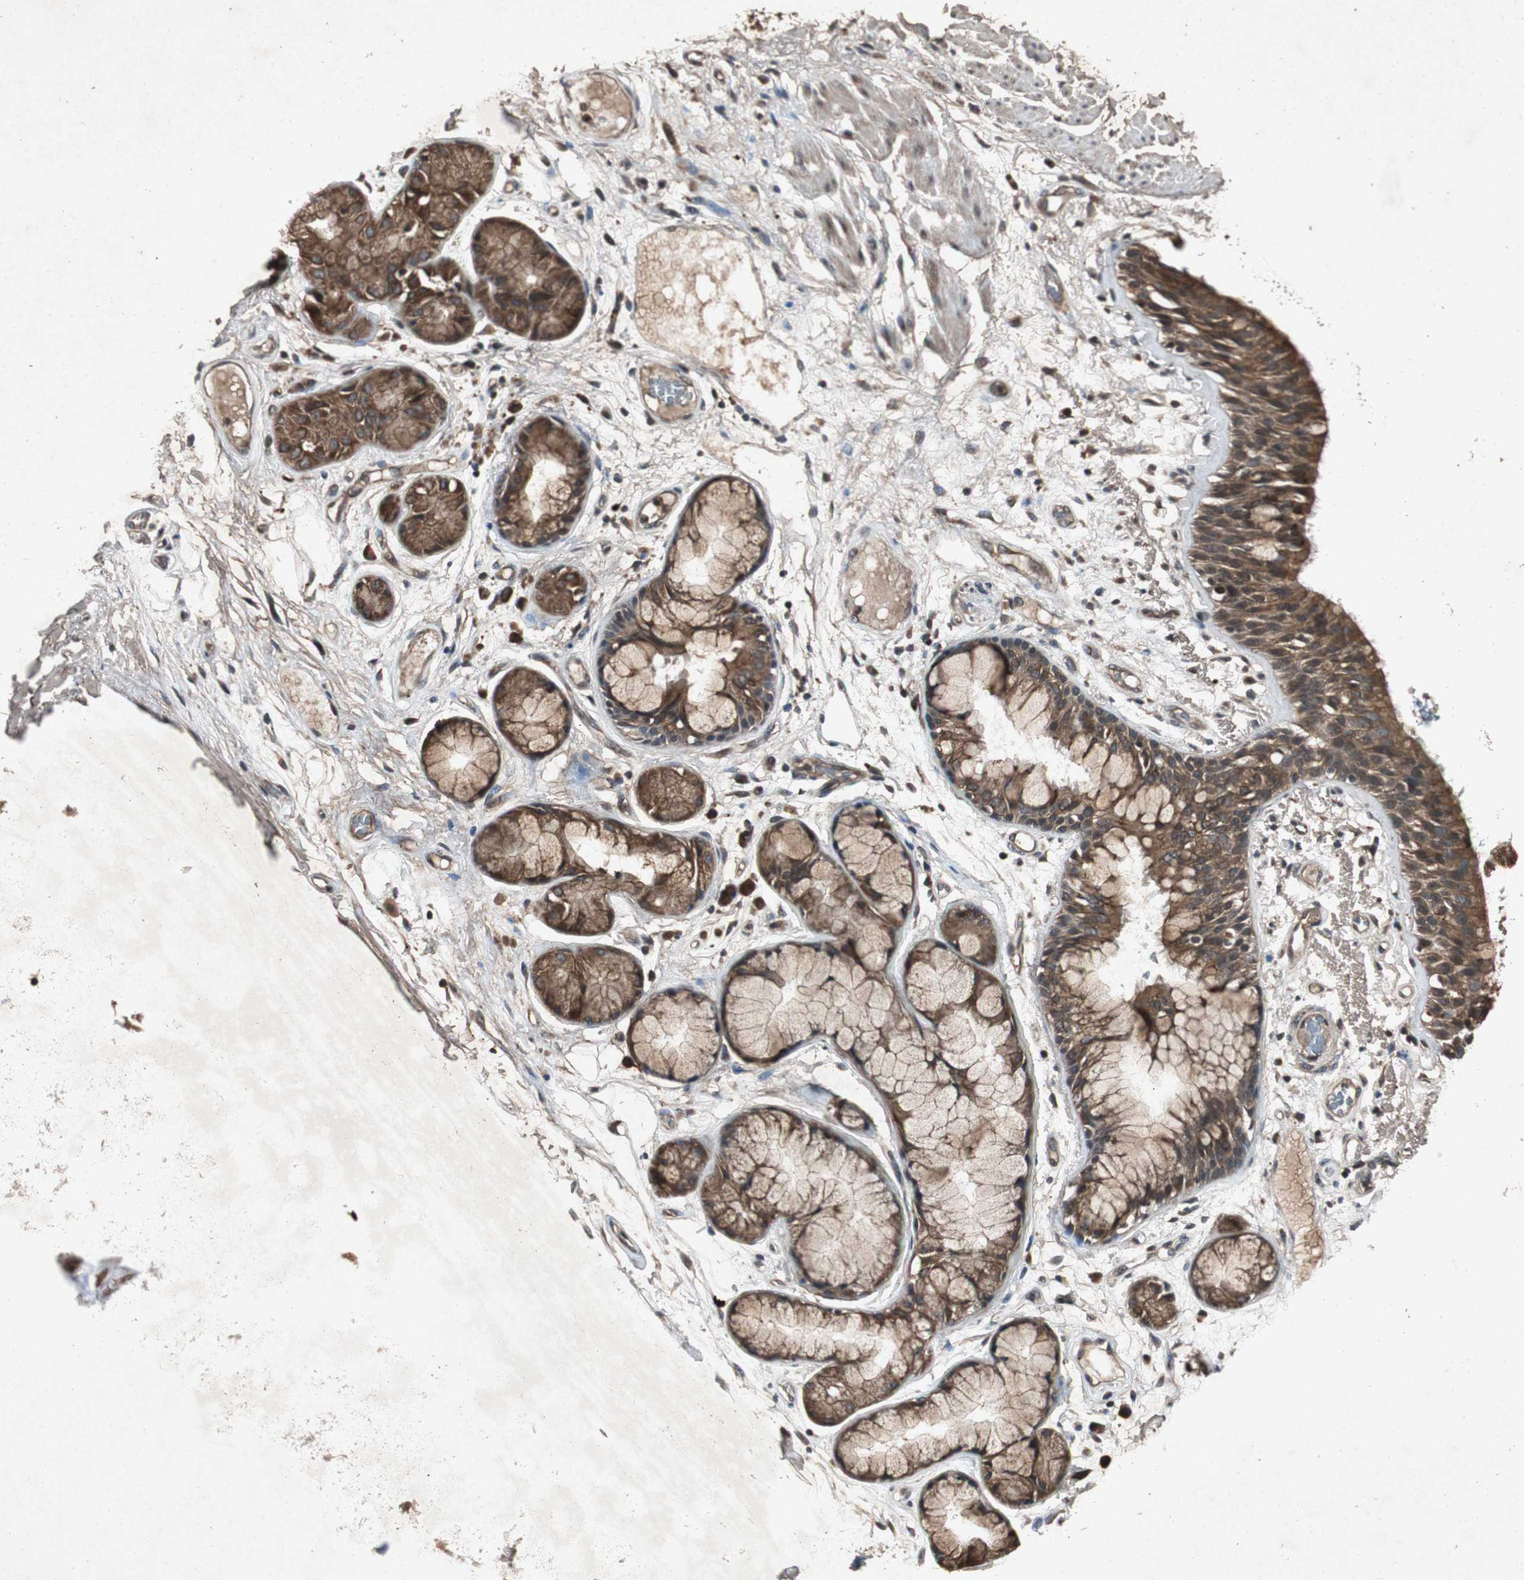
{"staining": {"intensity": "strong", "quantity": ">75%", "location": "cytoplasmic/membranous"}, "tissue": "bronchus", "cell_type": "Respiratory epithelial cells", "image_type": "normal", "snomed": [{"axis": "morphology", "description": "Normal tissue, NOS"}, {"axis": "topography", "description": "Bronchus"}], "caption": "An IHC micrograph of unremarkable tissue is shown. Protein staining in brown labels strong cytoplasmic/membranous positivity in bronchus within respiratory epithelial cells.", "gene": "SLIT2", "patient": {"sex": "male", "age": 66}}